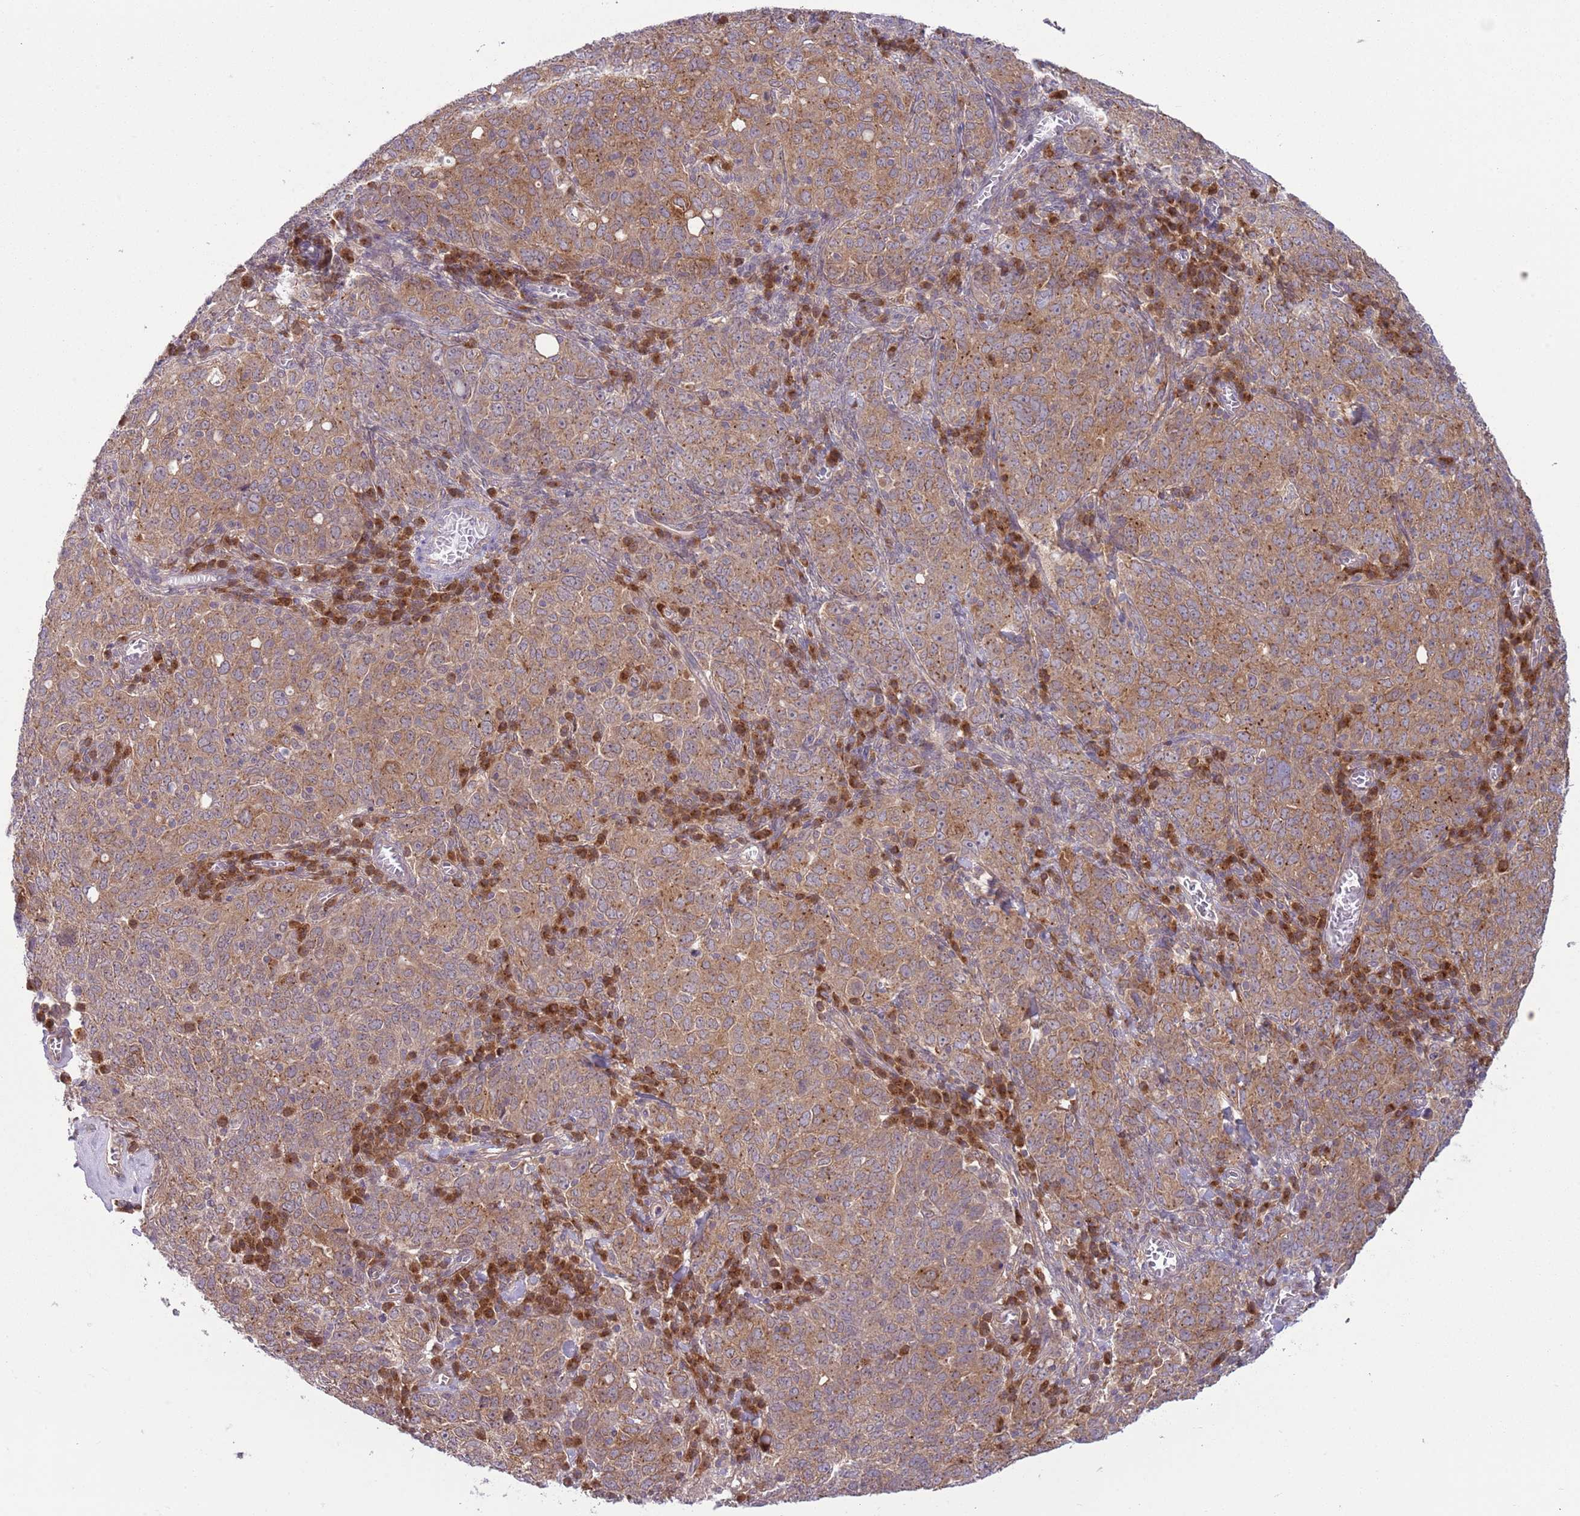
{"staining": {"intensity": "moderate", "quantity": ">75%", "location": "cytoplasmic/membranous"}, "tissue": "ovarian cancer", "cell_type": "Tumor cells", "image_type": "cancer", "snomed": [{"axis": "morphology", "description": "Carcinoma, endometroid"}, {"axis": "topography", "description": "Ovary"}], "caption": "Ovarian cancer (endometroid carcinoma) stained with a brown dye shows moderate cytoplasmic/membranous positive expression in approximately >75% of tumor cells.", "gene": "COPE", "patient": {"sex": "female", "age": 62}}